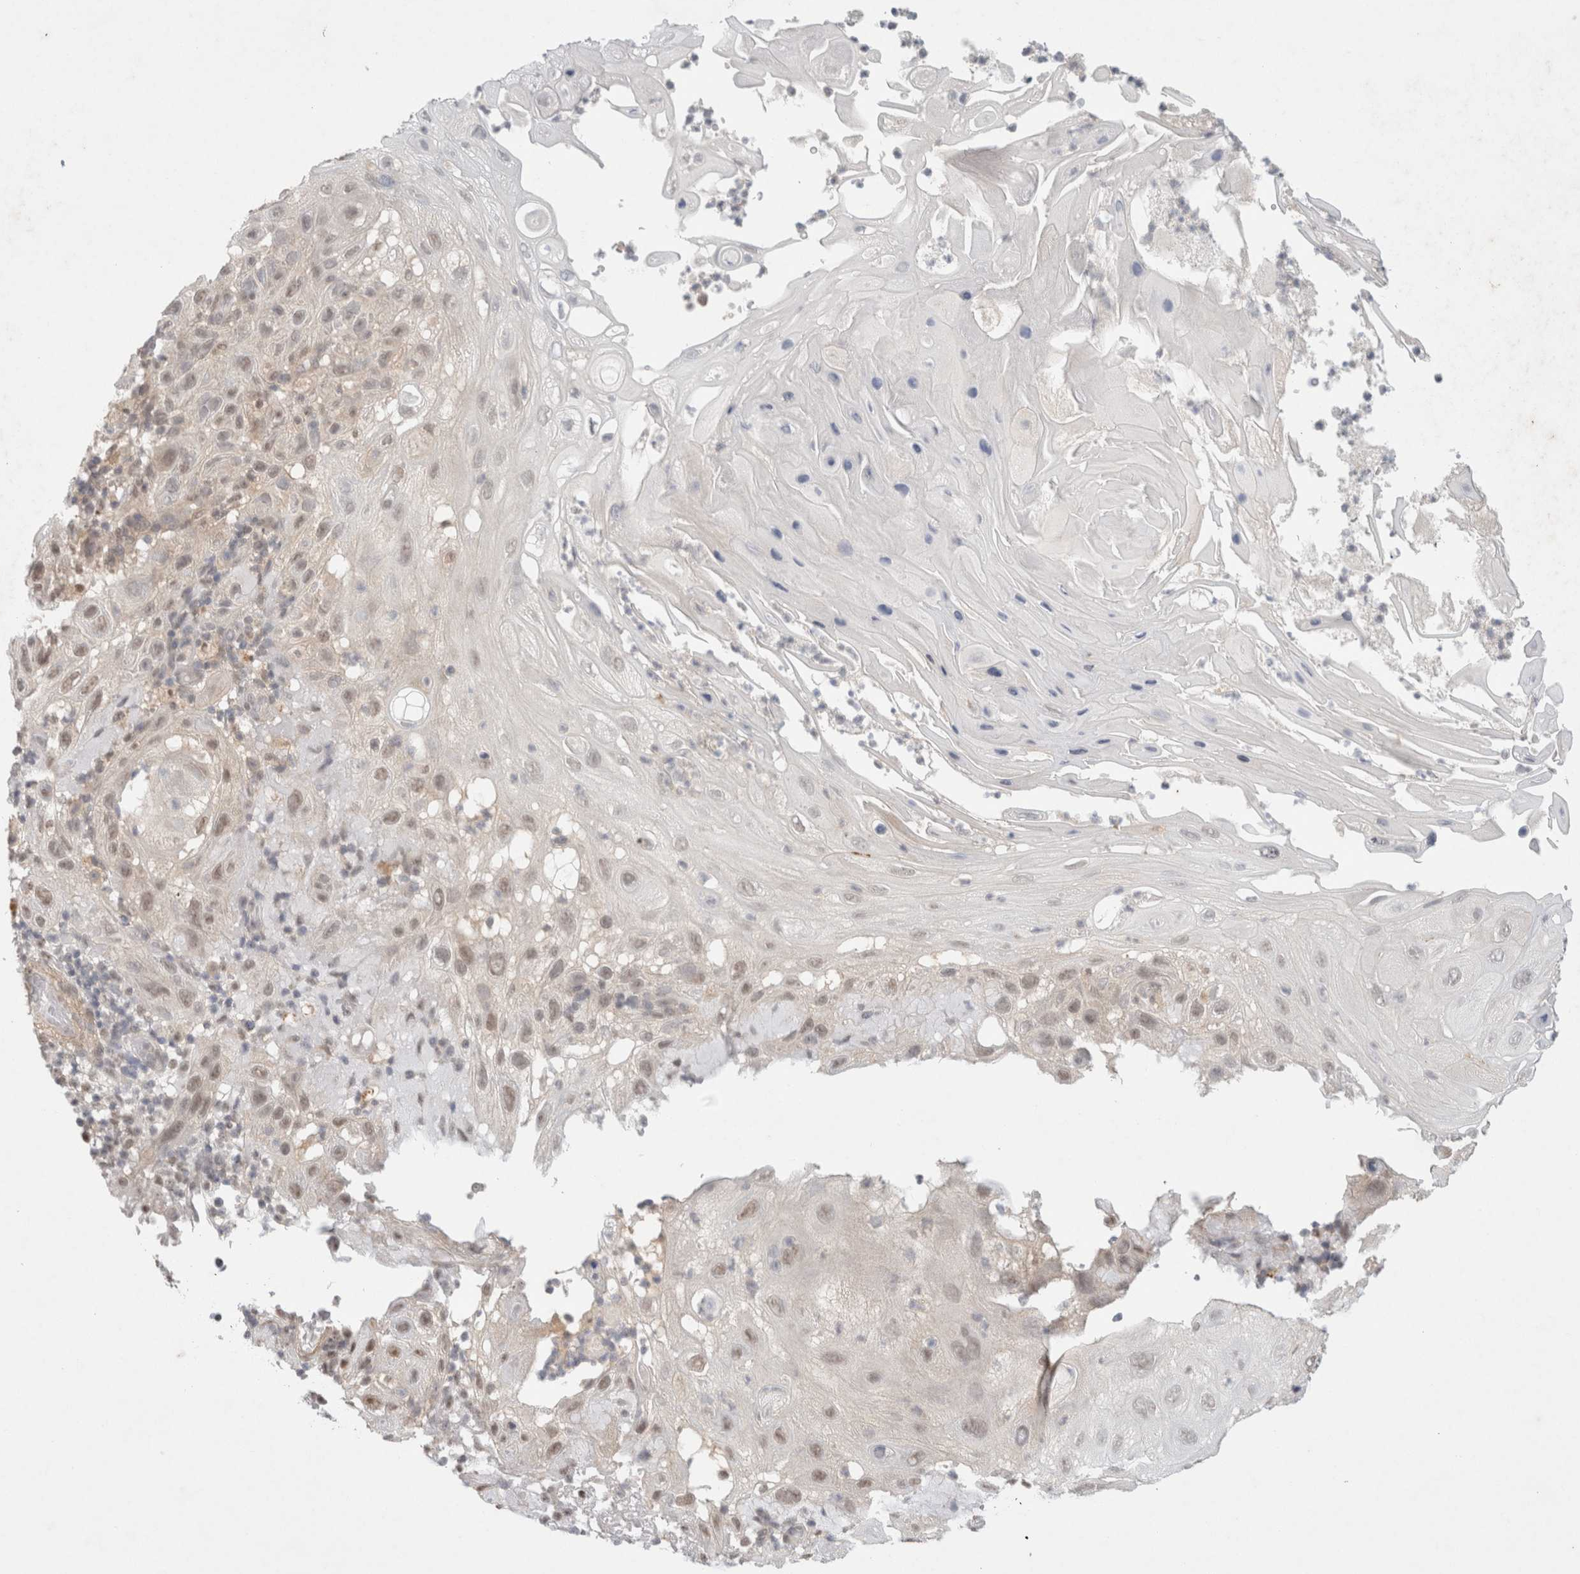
{"staining": {"intensity": "weak", "quantity": "25%-75%", "location": "nuclear"}, "tissue": "skin cancer", "cell_type": "Tumor cells", "image_type": "cancer", "snomed": [{"axis": "morphology", "description": "Squamous cell carcinoma, NOS"}, {"axis": "topography", "description": "Skin"}], "caption": "High-power microscopy captured an immunohistochemistry histopathology image of skin cancer (squamous cell carcinoma), revealing weak nuclear staining in approximately 25%-75% of tumor cells.", "gene": "FBXO42", "patient": {"sex": "female", "age": 96}}